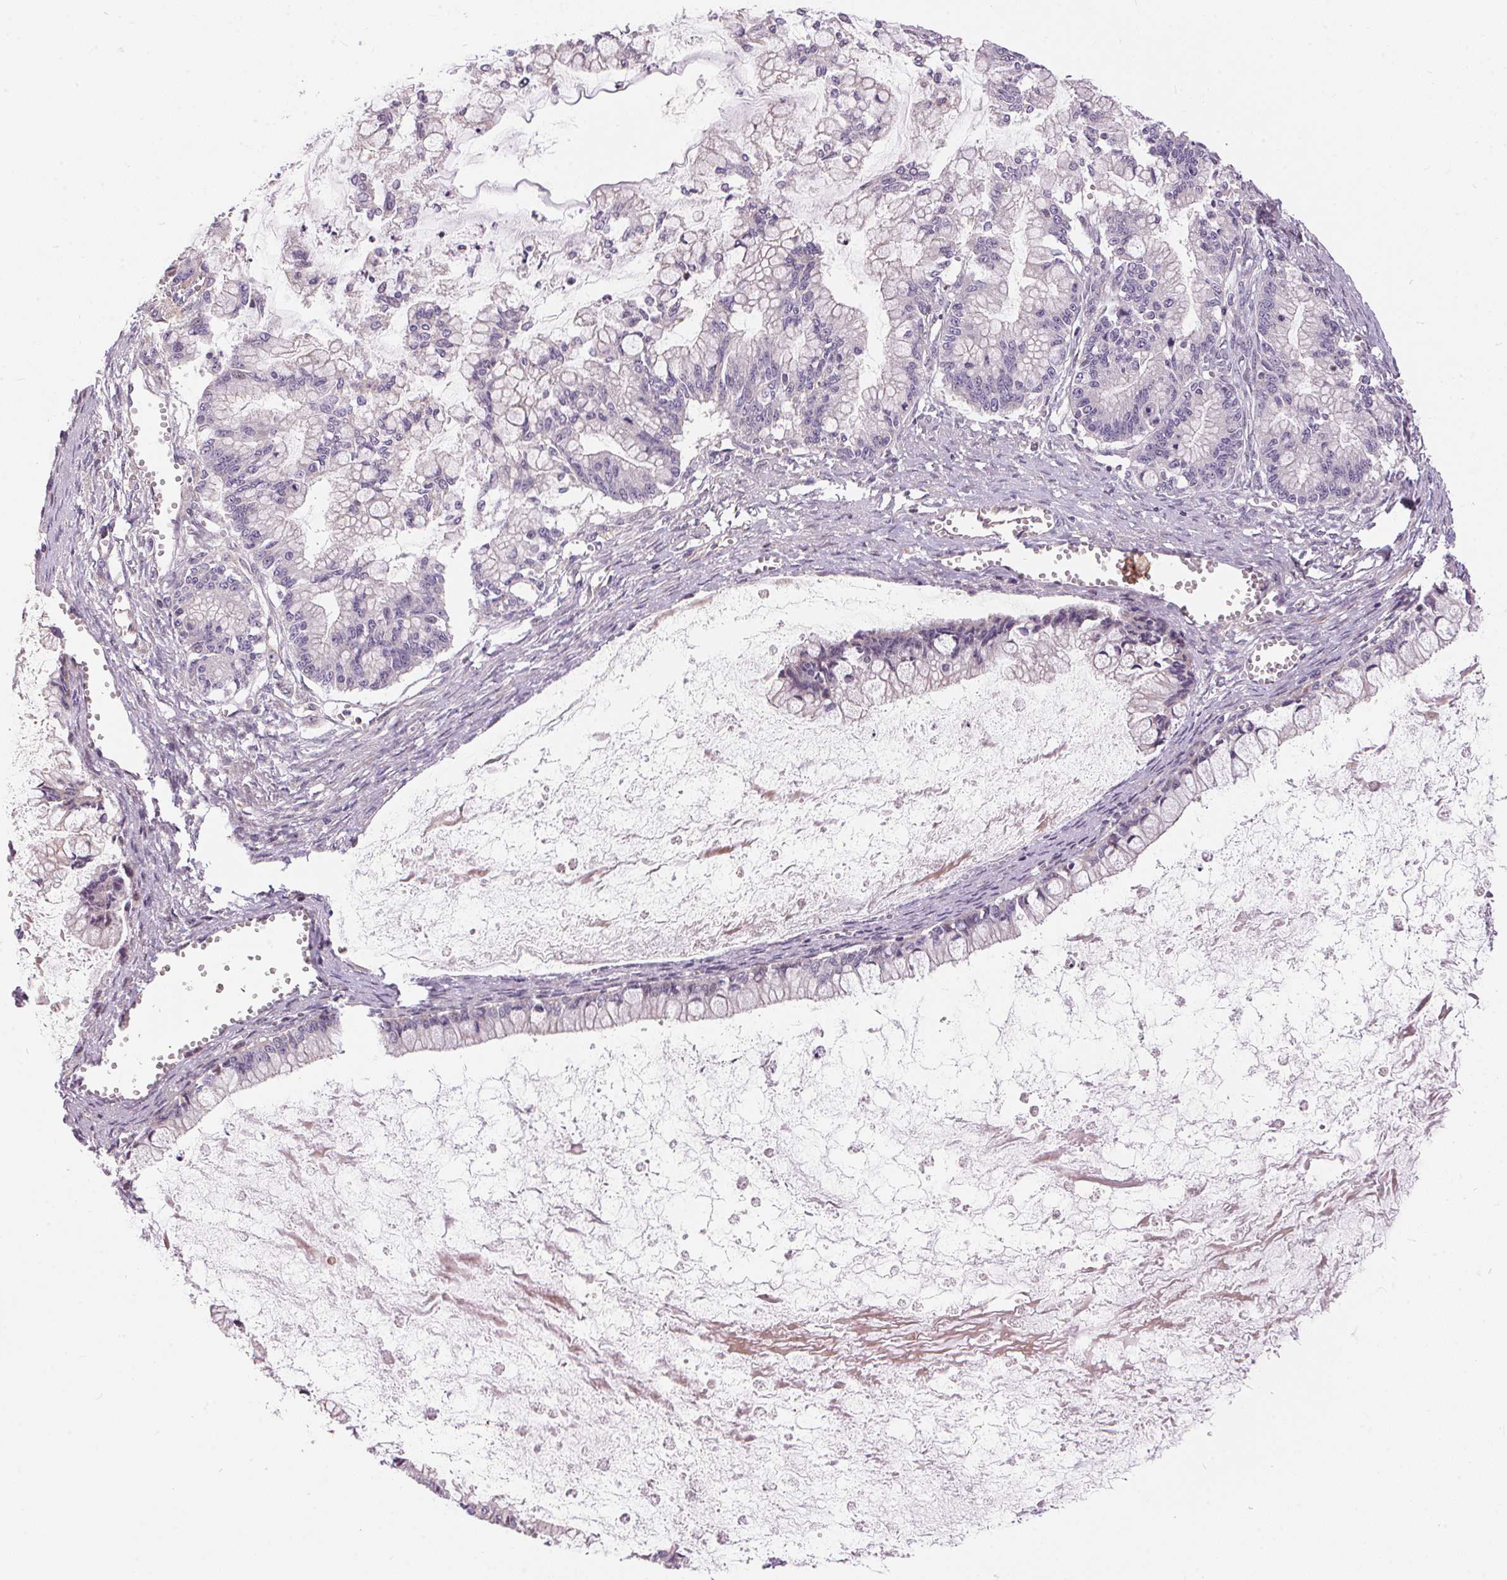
{"staining": {"intensity": "negative", "quantity": "none", "location": "none"}, "tissue": "ovarian cancer", "cell_type": "Tumor cells", "image_type": "cancer", "snomed": [{"axis": "morphology", "description": "Cystadenocarcinoma, mucinous, NOS"}, {"axis": "topography", "description": "Ovary"}], "caption": "Immunohistochemistry (IHC) micrograph of neoplastic tissue: human ovarian mucinous cystadenocarcinoma stained with DAB shows no significant protein positivity in tumor cells.", "gene": "UNC13B", "patient": {"sex": "female", "age": 67}}